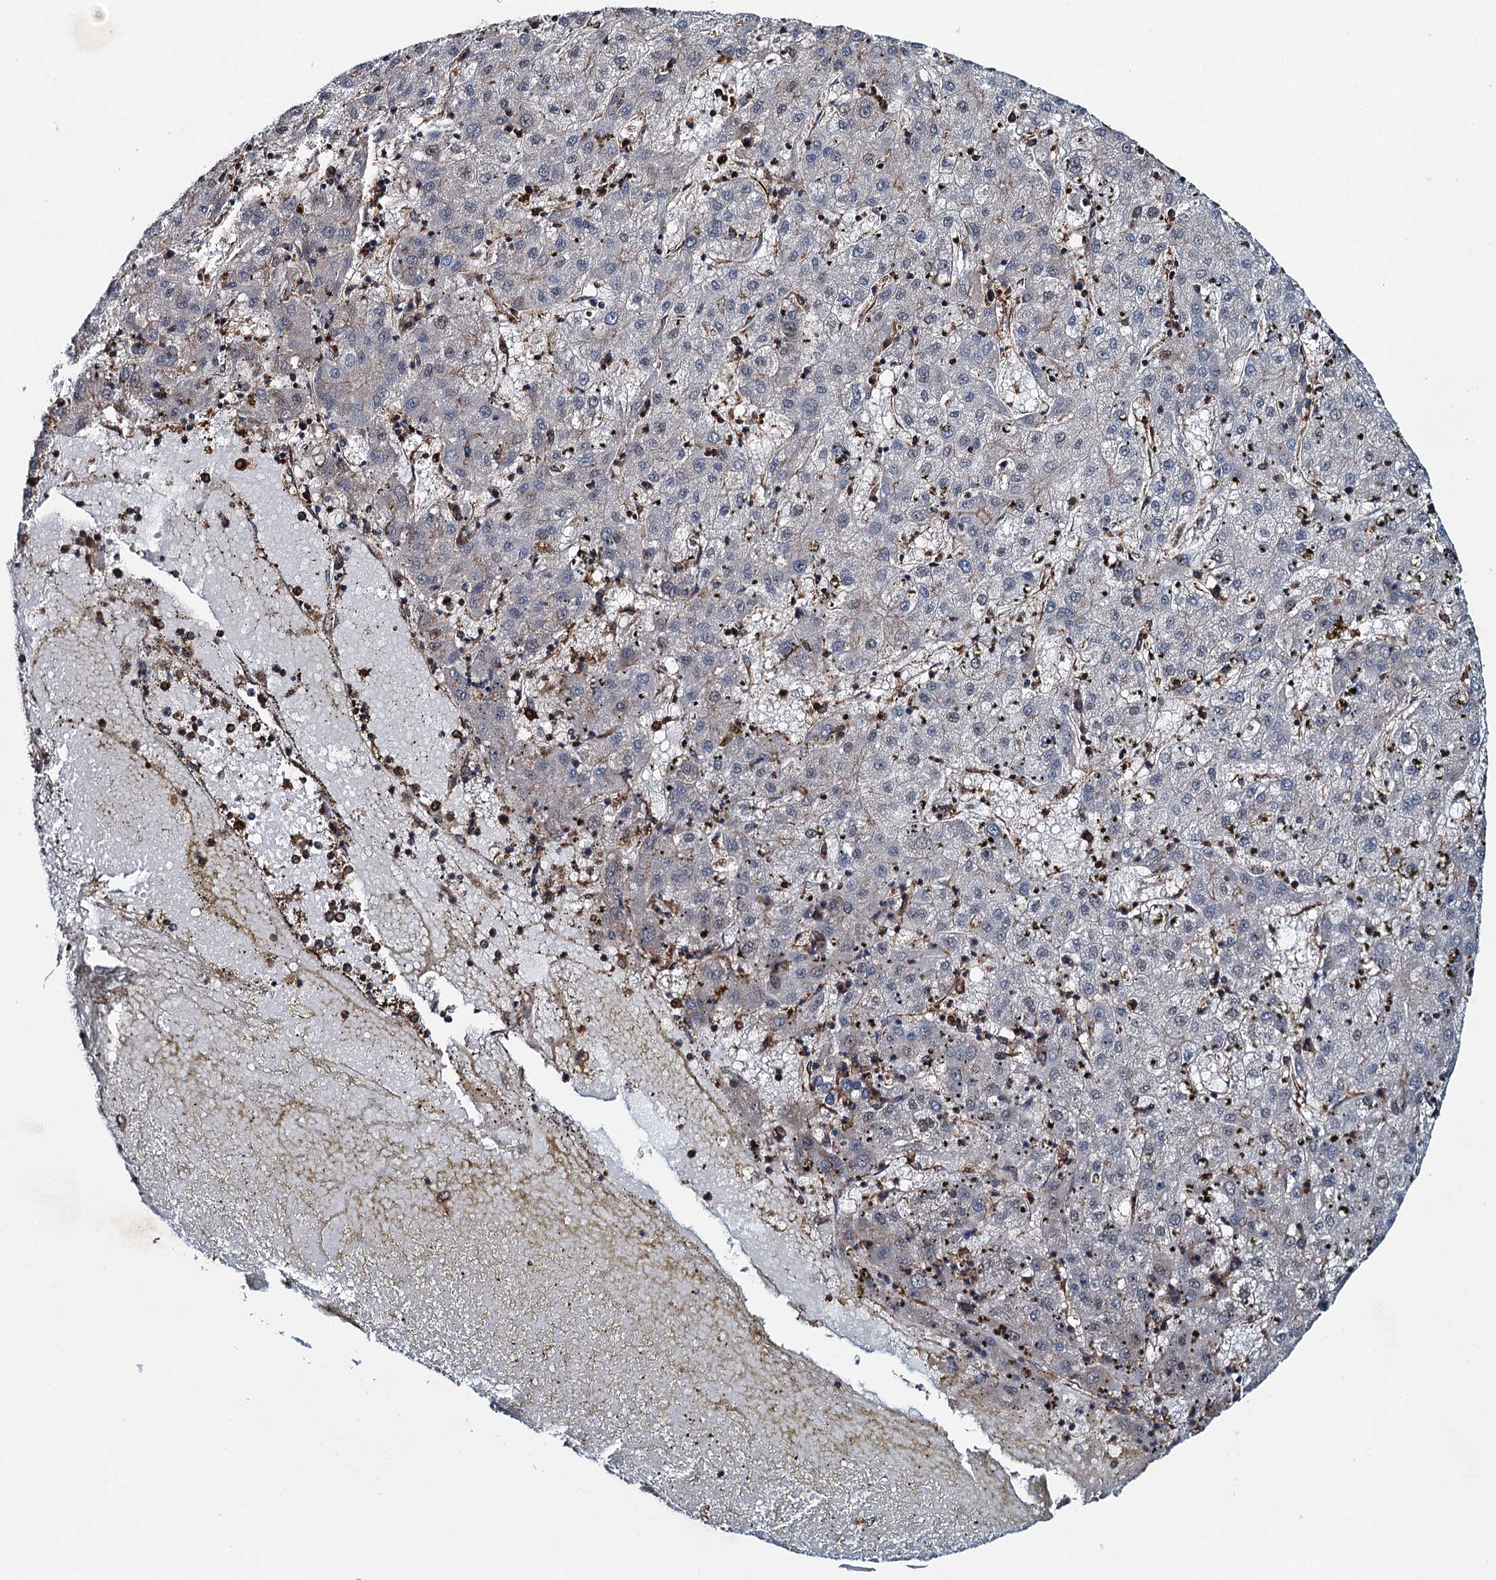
{"staining": {"intensity": "negative", "quantity": "none", "location": "none"}, "tissue": "liver cancer", "cell_type": "Tumor cells", "image_type": "cancer", "snomed": [{"axis": "morphology", "description": "Carcinoma, Hepatocellular, NOS"}, {"axis": "topography", "description": "Liver"}], "caption": "Image shows no protein positivity in tumor cells of liver cancer (hepatocellular carcinoma) tissue. Nuclei are stained in blue.", "gene": "WHAMM", "patient": {"sex": "male", "age": 72}}